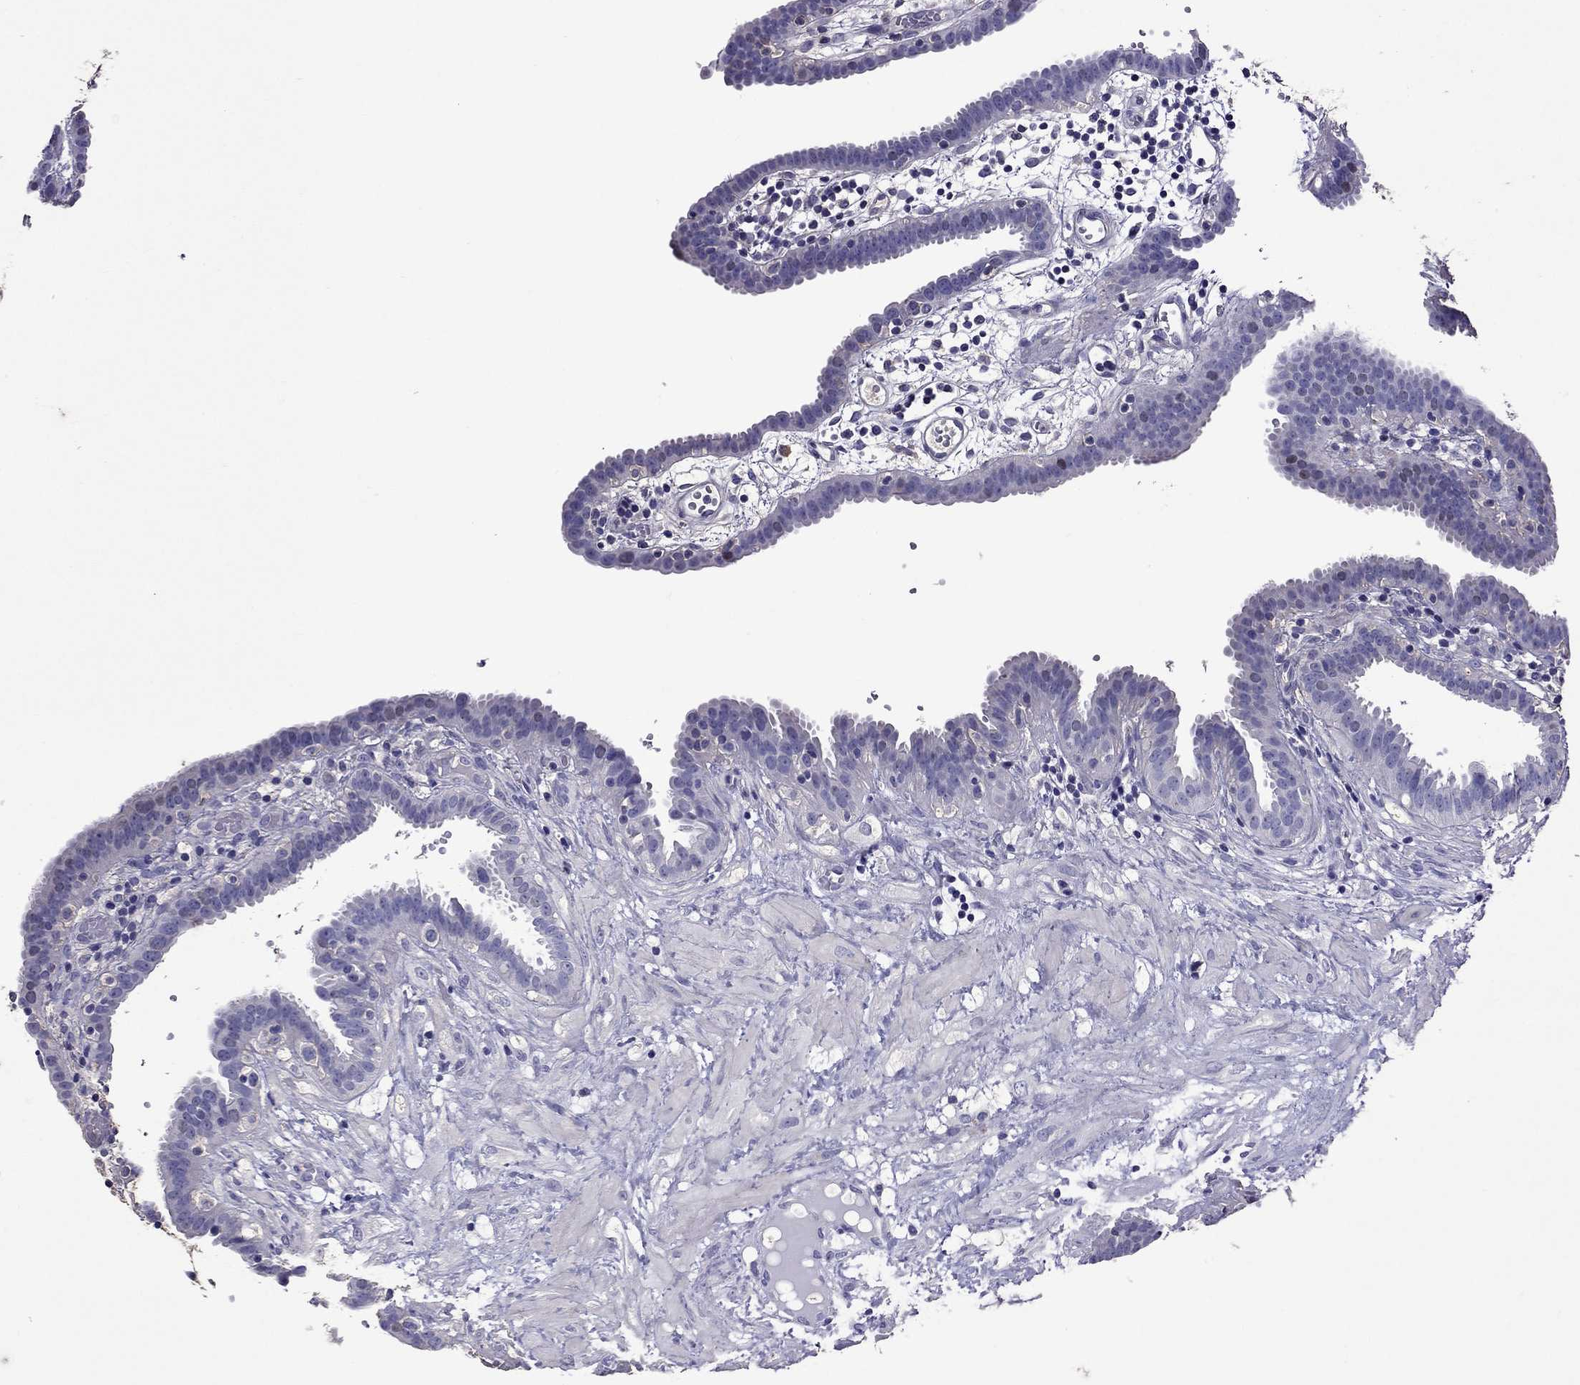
{"staining": {"intensity": "weak", "quantity": "<25%", "location": "nuclear"}, "tissue": "fallopian tube", "cell_type": "Glandular cells", "image_type": "normal", "snomed": [{"axis": "morphology", "description": "Normal tissue, NOS"}, {"axis": "topography", "description": "Fallopian tube"}], "caption": "High magnification brightfield microscopy of unremarkable fallopian tube stained with DAB (brown) and counterstained with hematoxylin (blue): glandular cells show no significant expression.", "gene": "NKX3", "patient": {"sex": "female", "age": 37}}